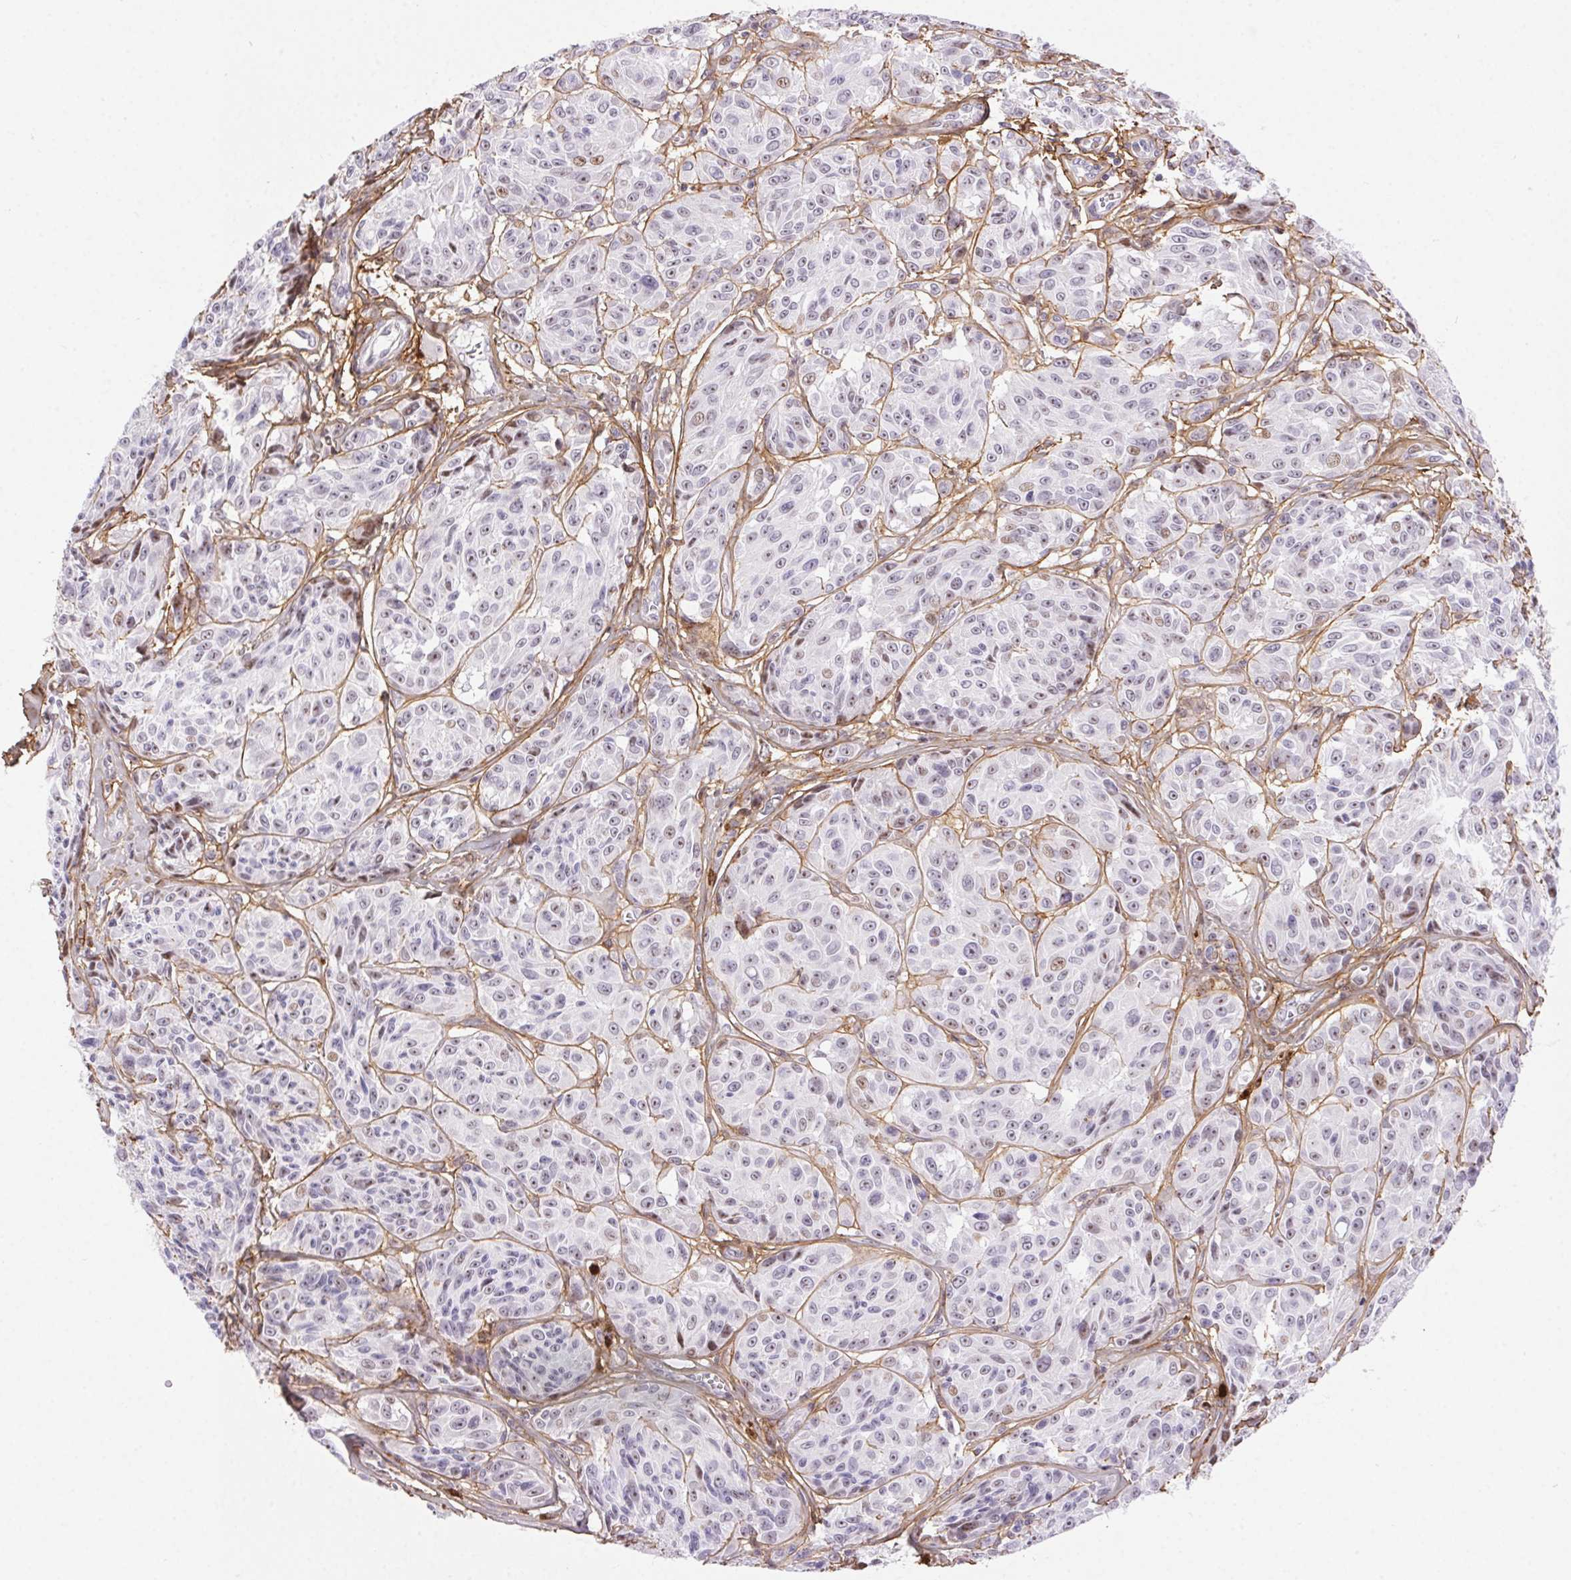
{"staining": {"intensity": "moderate", "quantity": "<25%", "location": "nuclear"}, "tissue": "melanoma", "cell_type": "Tumor cells", "image_type": "cancer", "snomed": [{"axis": "morphology", "description": "Malignant melanoma, NOS"}, {"axis": "topography", "description": "Skin"}], "caption": "A brown stain shows moderate nuclear expression of a protein in malignant melanoma tumor cells.", "gene": "PDZD2", "patient": {"sex": "male", "age": 91}}